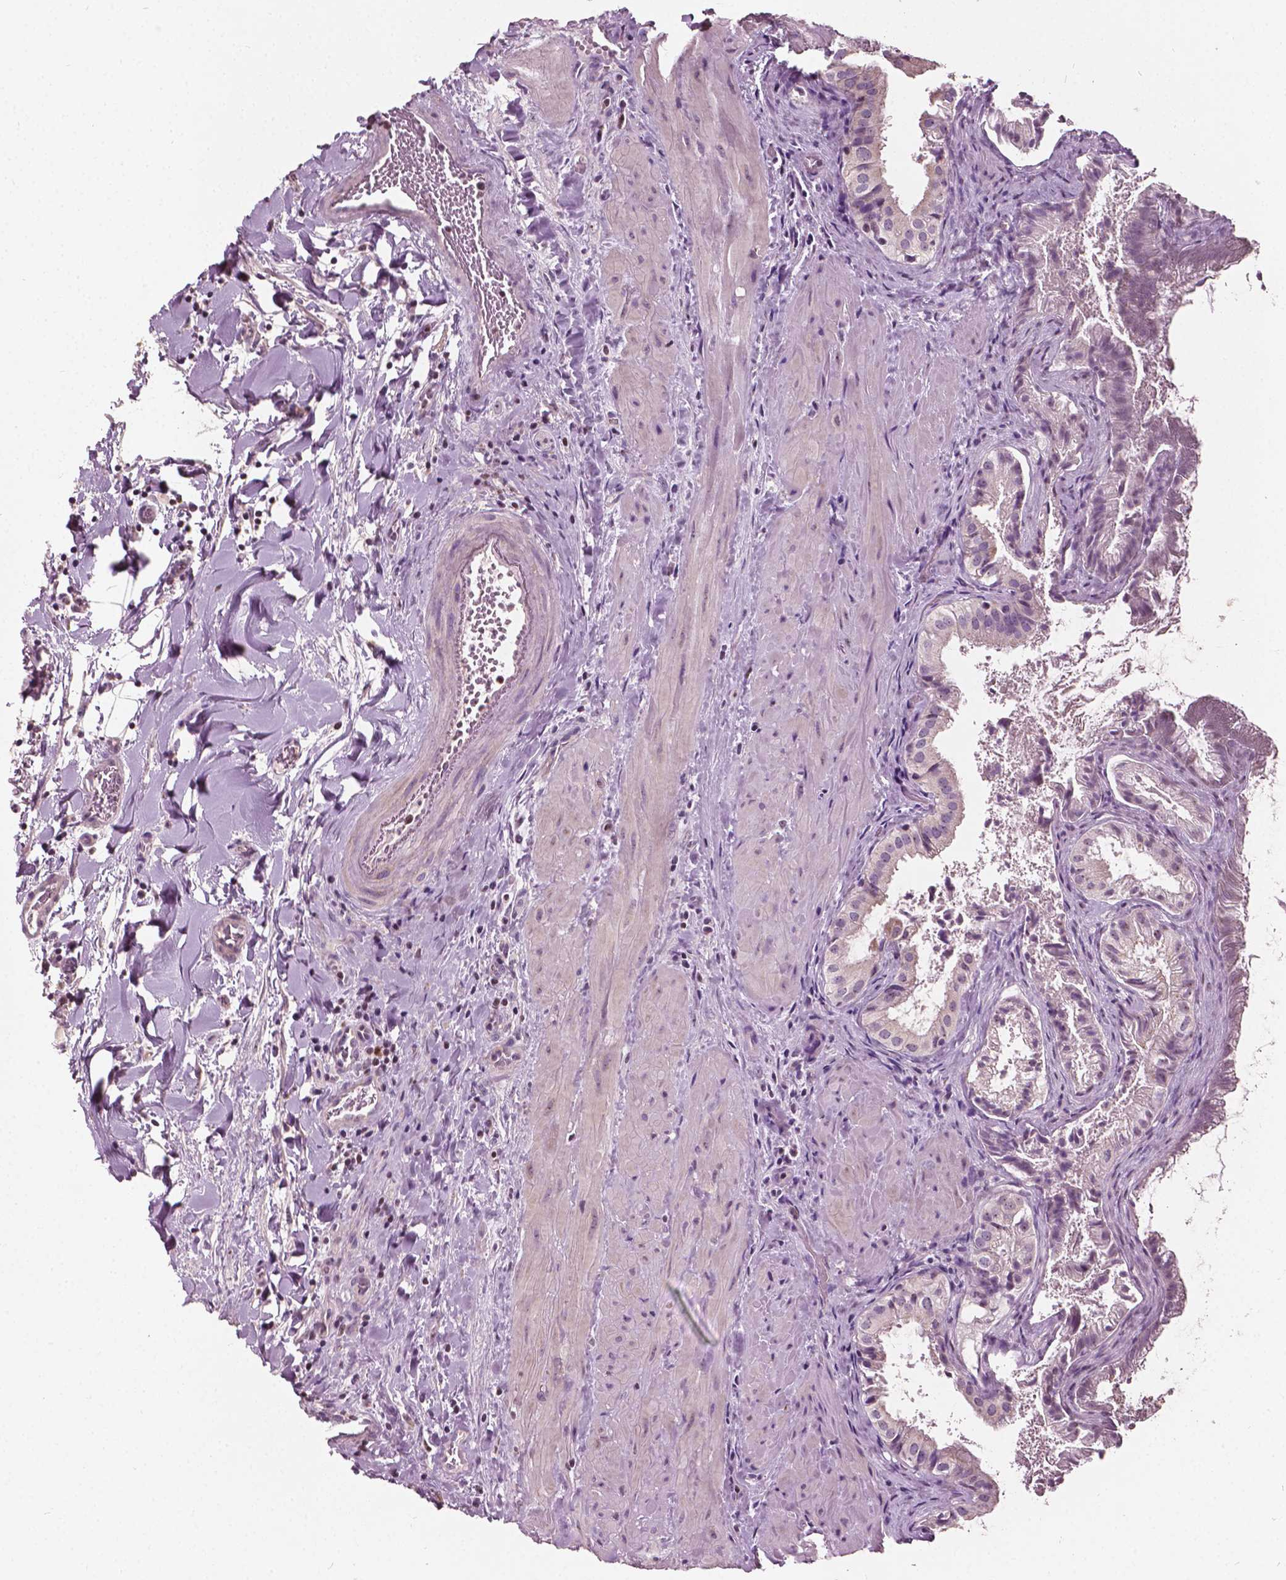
{"staining": {"intensity": "weak", "quantity": "25%-75%", "location": "cytoplasmic/membranous,nuclear"}, "tissue": "gallbladder", "cell_type": "Glandular cells", "image_type": "normal", "snomed": [{"axis": "morphology", "description": "Normal tissue, NOS"}, {"axis": "topography", "description": "Gallbladder"}], "caption": "This is an image of immunohistochemistry (IHC) staining of unremarkable gallbladder, which shows weak expression in the cytoplasmic/membranous,nuclear of glandular cells.", "gene": "ODF3L2", "patient": {"sex": "male", "age": 70}}